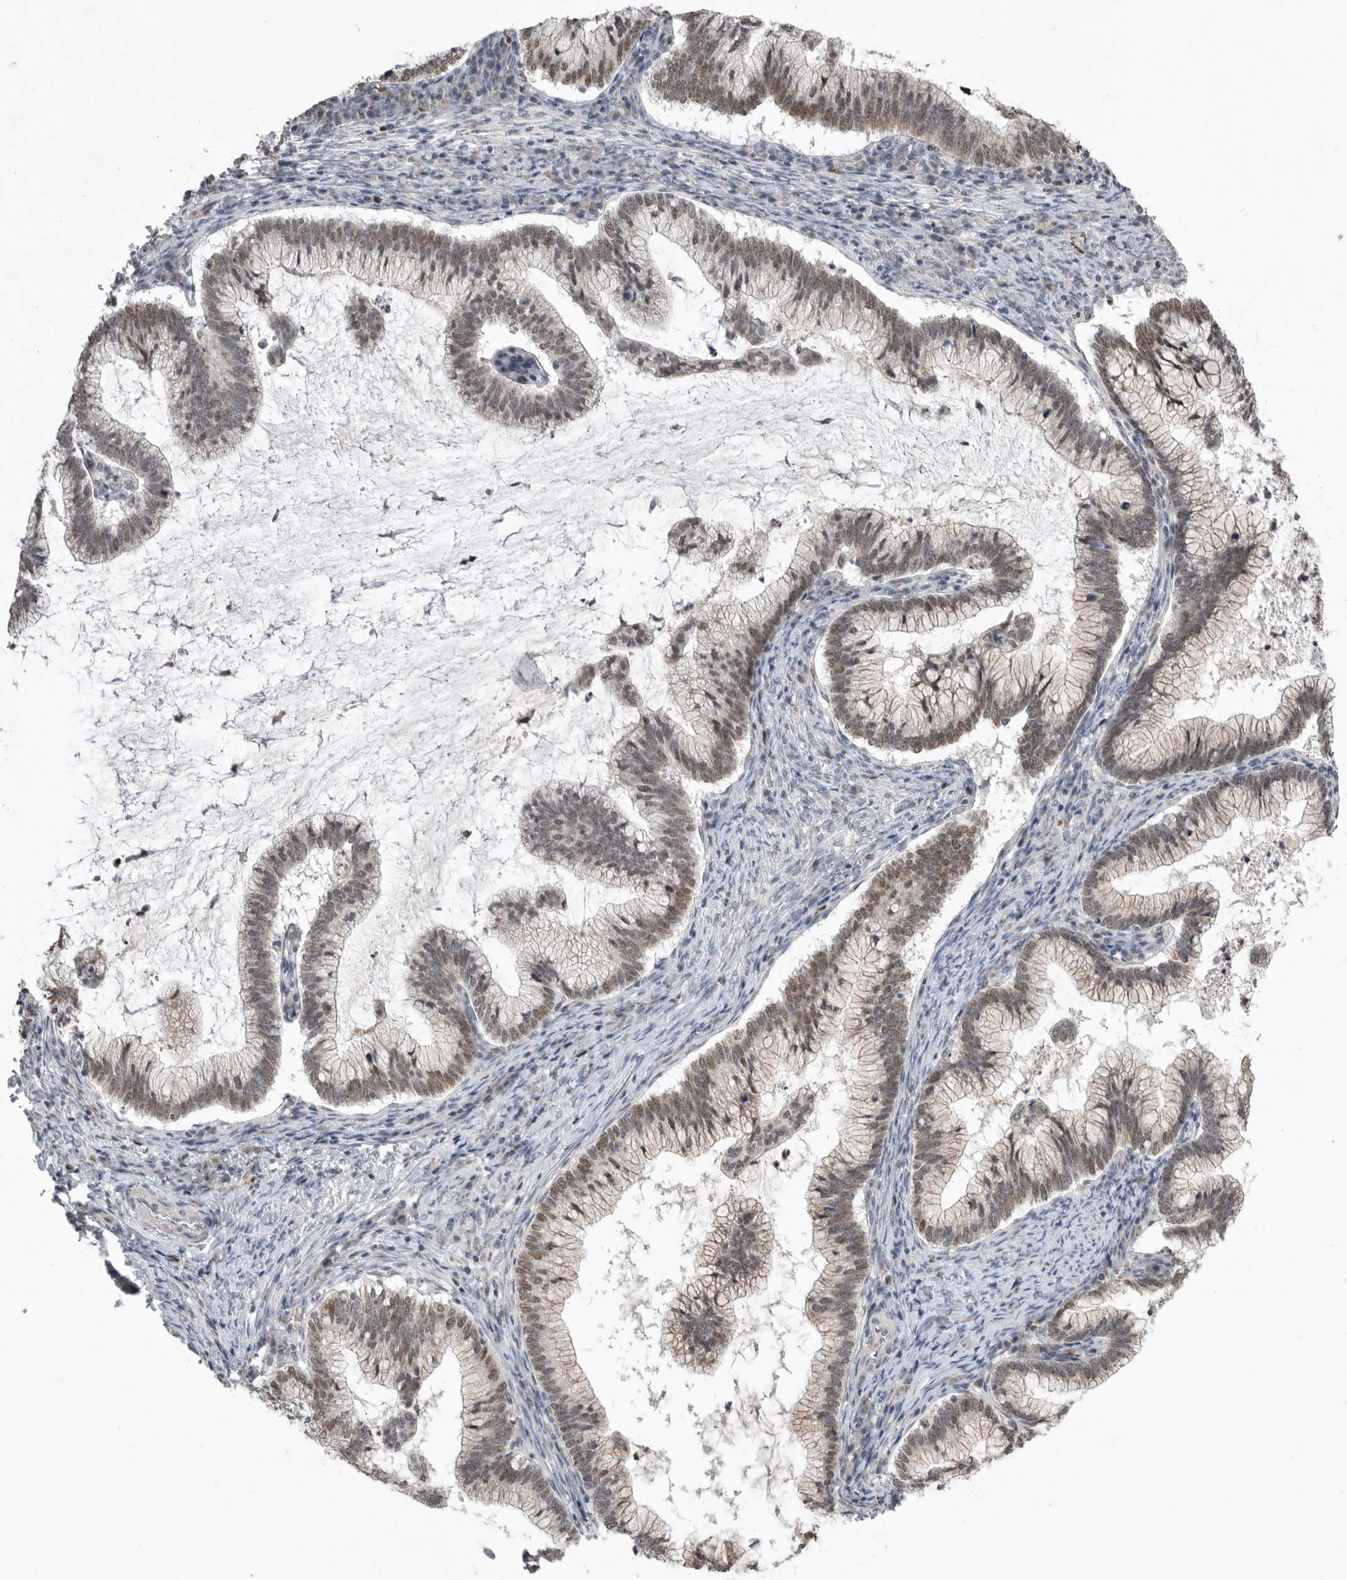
{"staining": {"intensity": "moderate", "quantity": ">75%", "location": "nuclear"}, "tissue": "cervical cancer", "cell_type": "Tumor cells", "image_type": "cancer", "snomed": [{"axis": "morphology", "description": "Adenocarcinoma, NOS"}, {"axis": "topography", "description": "Cervix"}], "caption": "Protein staining exhibits moderate nuclear staining in about >75% of tumor cells in cervical cancer (adenocarcinoma).", "gene": "SMARCC1", "patient": {"sex": "female", "age": 36}}